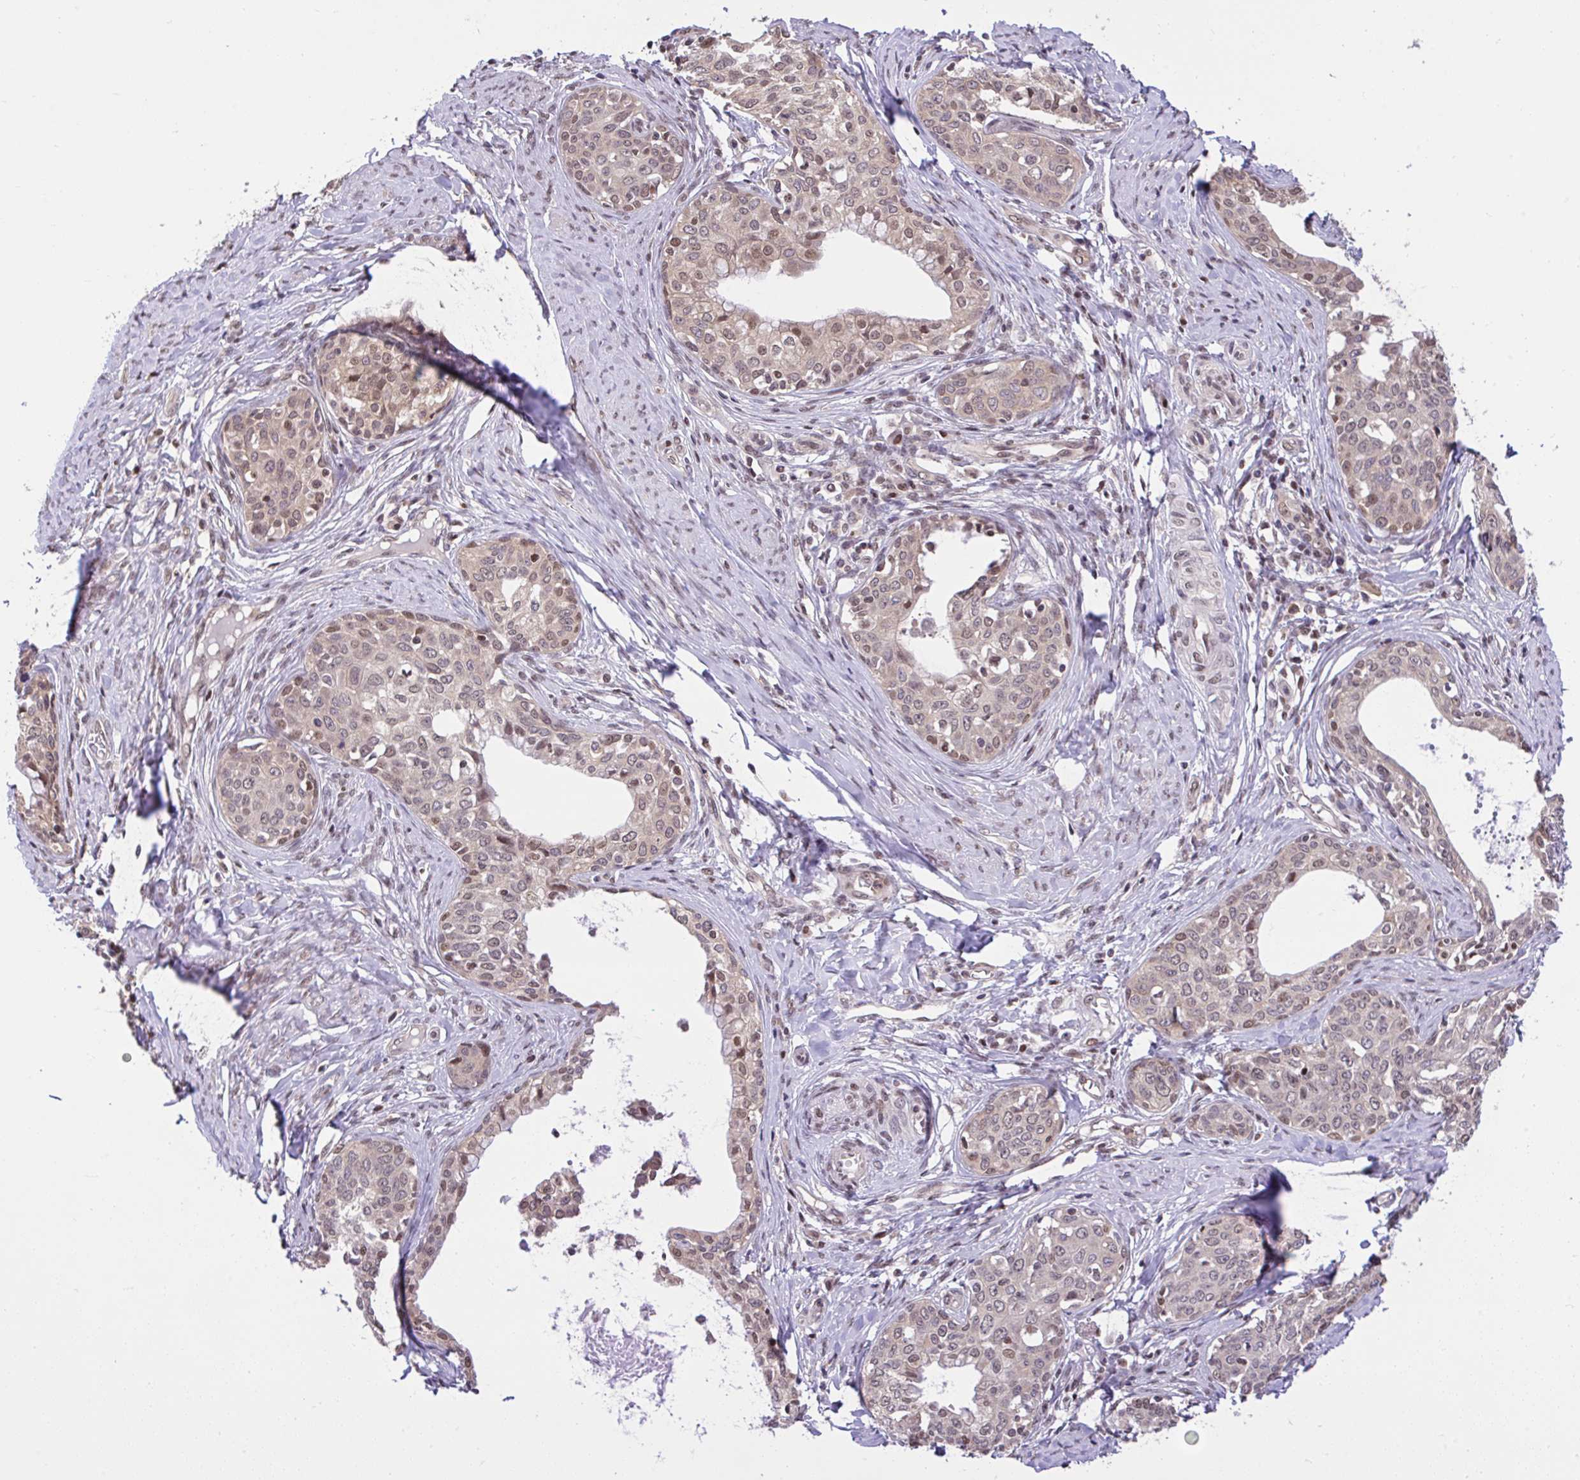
{"staining": {"intensity": "weak", "quantity": "25%-75%", "location": "nuclear"}, "tissue": "cervical cancer", "cell_type": "Tumor cells", "image_type": "cancer", "snomed": [{"axis": "morphology", "description": "Squamous cell carcinoma, NOS"}, {"axis": "morphology", "description": "Adenocarcinoma, NOS"}, {"axis": "topography", "description": "Cervix"}], "caption": "A high-resolution photomicrograph shows IHC staining of cervical cancer (squamous cell carcinoma), which displays weak nuclear staining in approximately 25%-75% of tumor cells.", "gene": "GLIS3", "patient": {"sex": "female", "age": 52}}